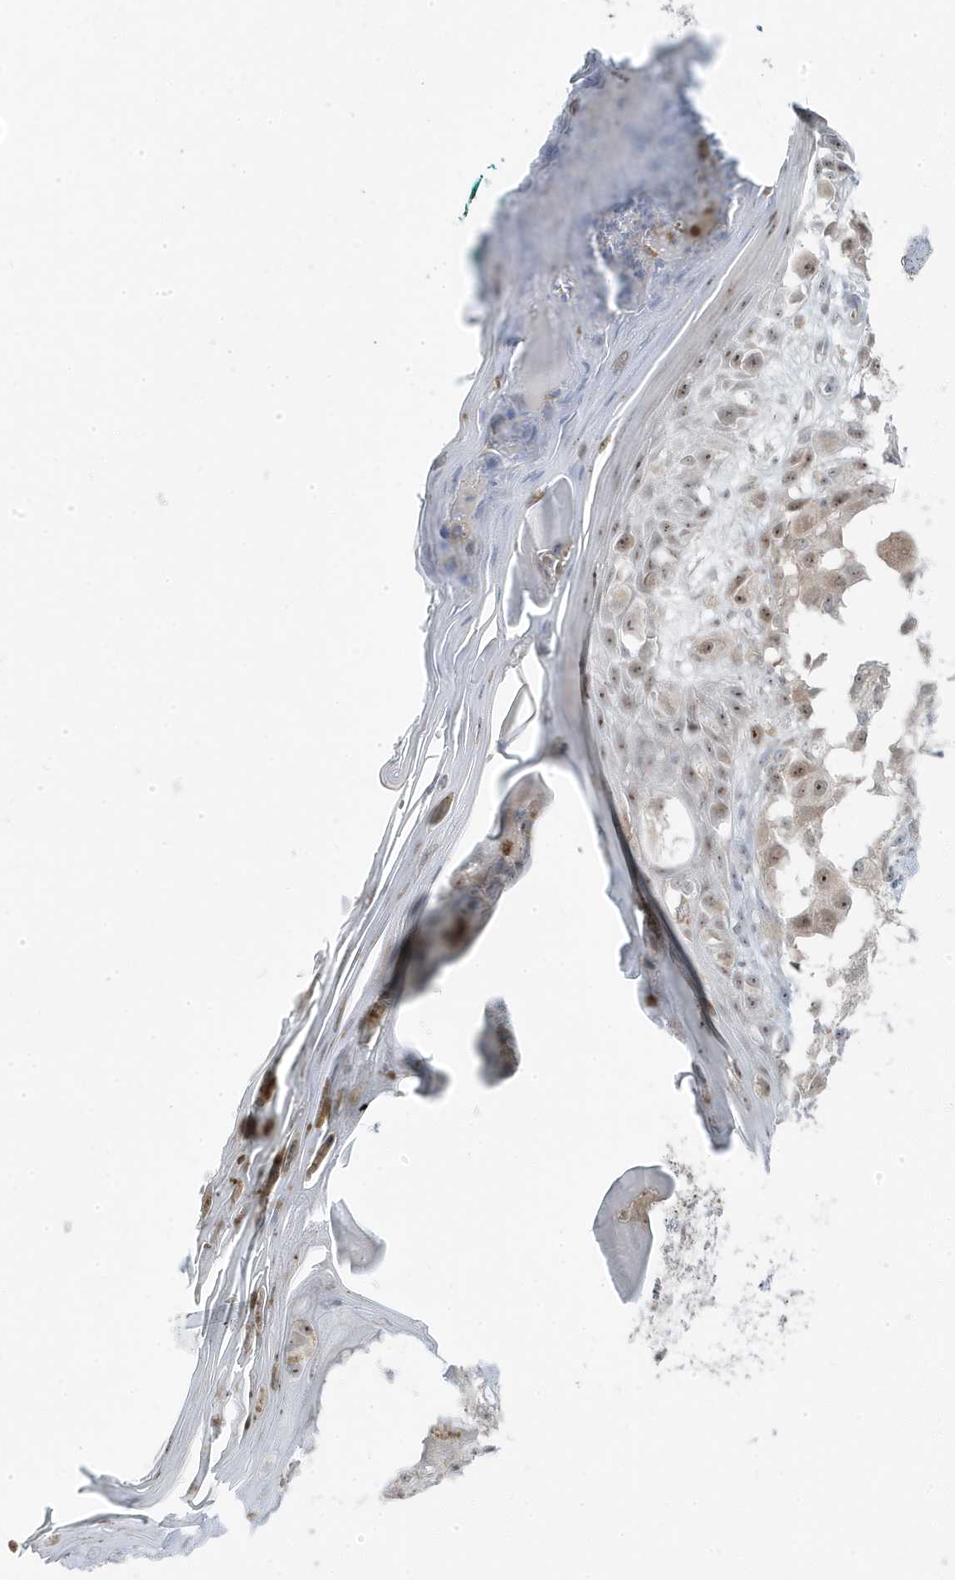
{"staining": {"intensity": "moderate", "quantity": "25%-75%", "location": "nuclear"}, "tissue": "melanoma", "cell_type": "Tumor cells", "image_type": "cancer", "snomed": [{"axis": "morphology", "description": "Malignant melanoma, NOS"}, {"axis": "topography", "description": "Skin of leg"}], "caption": "Immunohistochemistry (IHC) (DAB (3,3'-diaminobenzidine)) staining of melanoma exhibits moderate nuclear protein staining in about 25%-75% of tumor cells. (brown staining indicates protein expression, while blue staining denotes nuclei).", "gene": "TSEN15", "patient": {"sex": "female", "age": 72}}